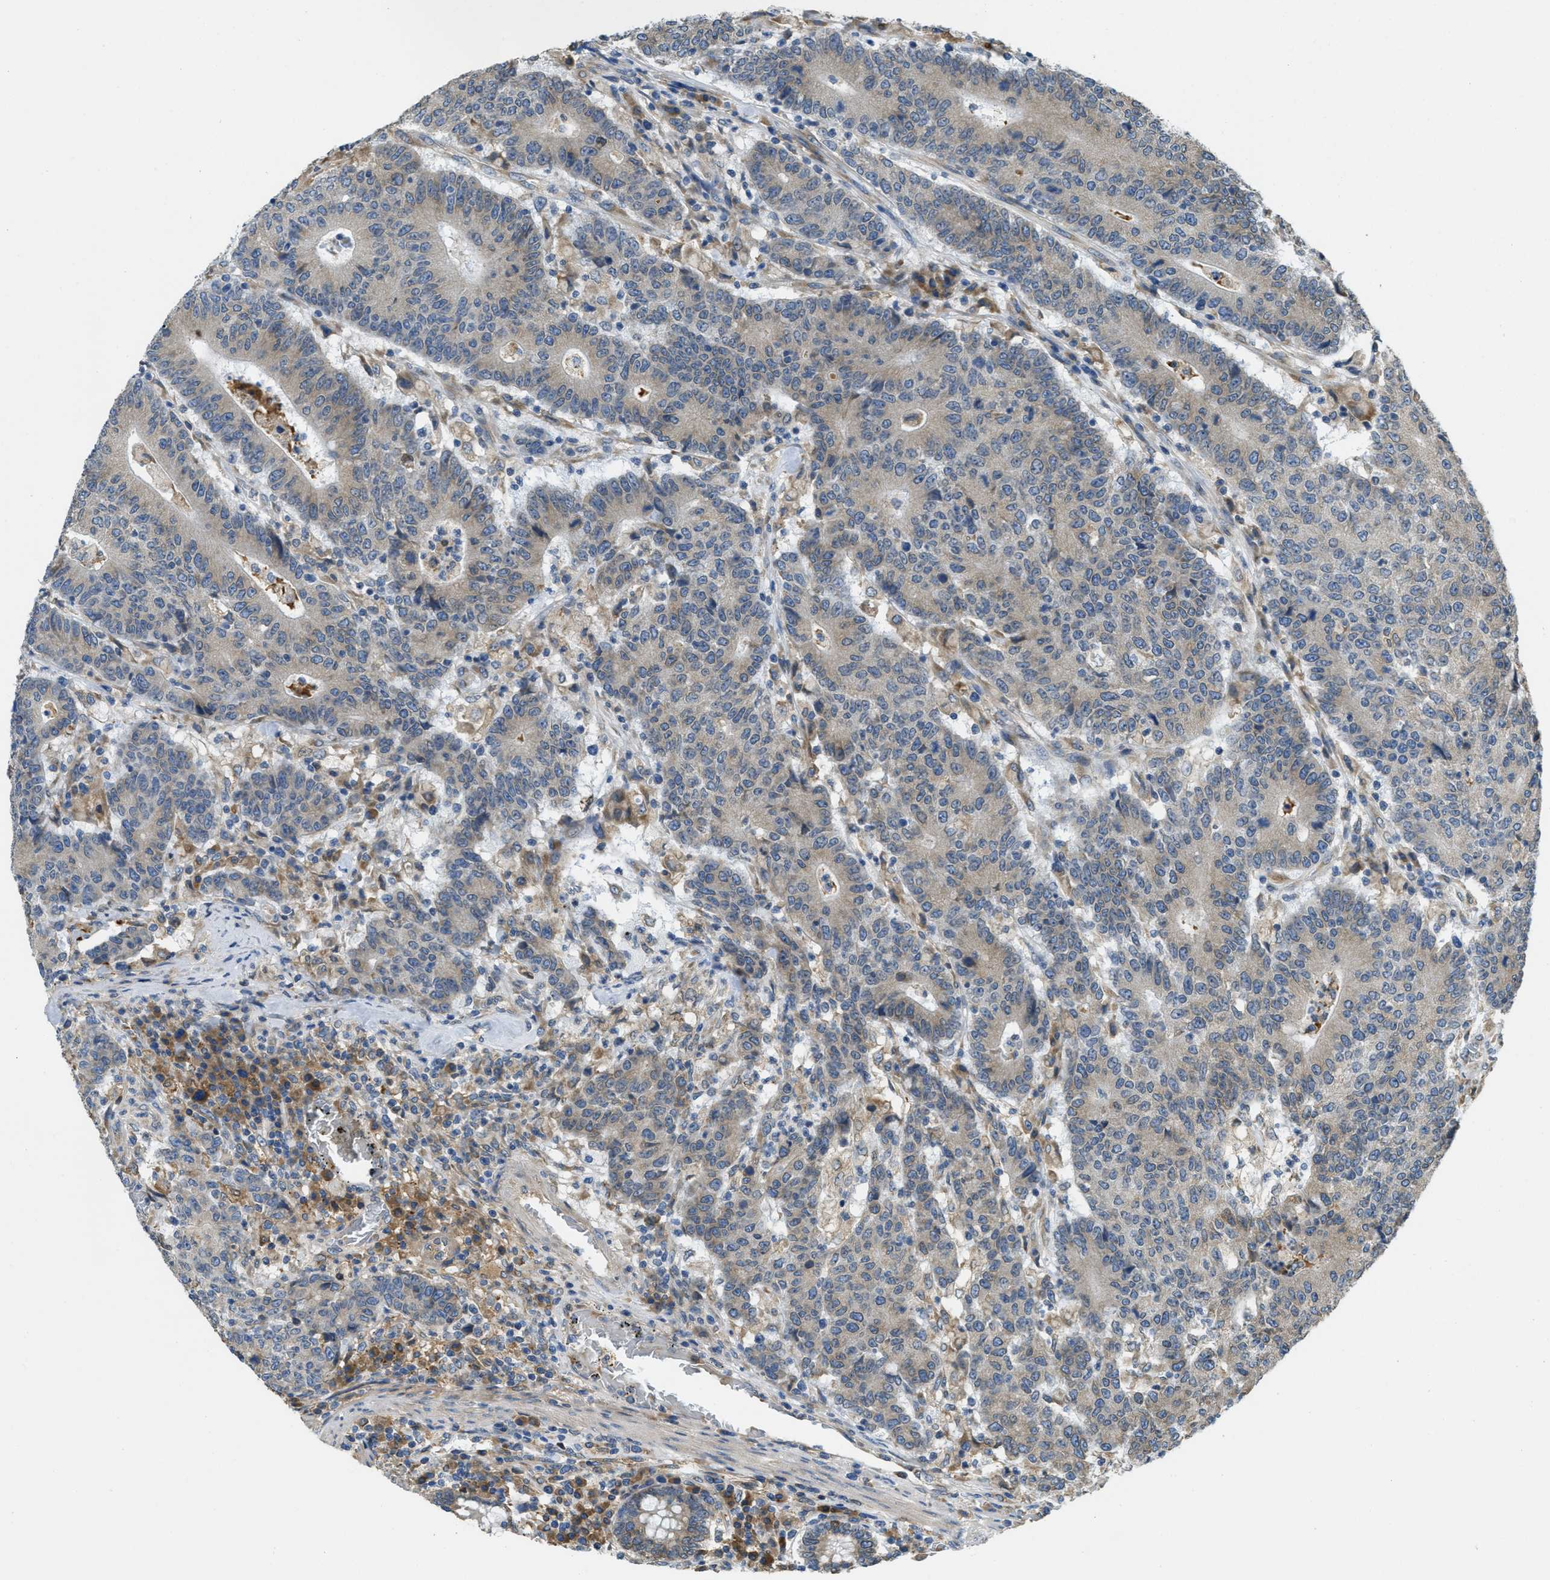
{"staining": {"intensity": "weak", "quantity": "25%-75%", "location": "cytoplasmic/membranous"}, "tissue": "colorectal cancer", "cell_type": "Tumor cells", "image_type": "cancer", "snomed": [{"axis": "morphology", "description": "Normal tissue, NOS"}, {"axis": "morphology", "description": "Adenocarcinoma, NOS"}, {"axis": "topography", "description": "Colon"}], "caption": "IHC image of human colorectal cancer (adenocarcinoma) stained for a protein (brown), which shows low levels of weak cytoplasmic/membranous staining in approximately 25%-75% of tumor cells.", "gene": "MPDU1", "patient": {"sex": "female", "age": 75}}